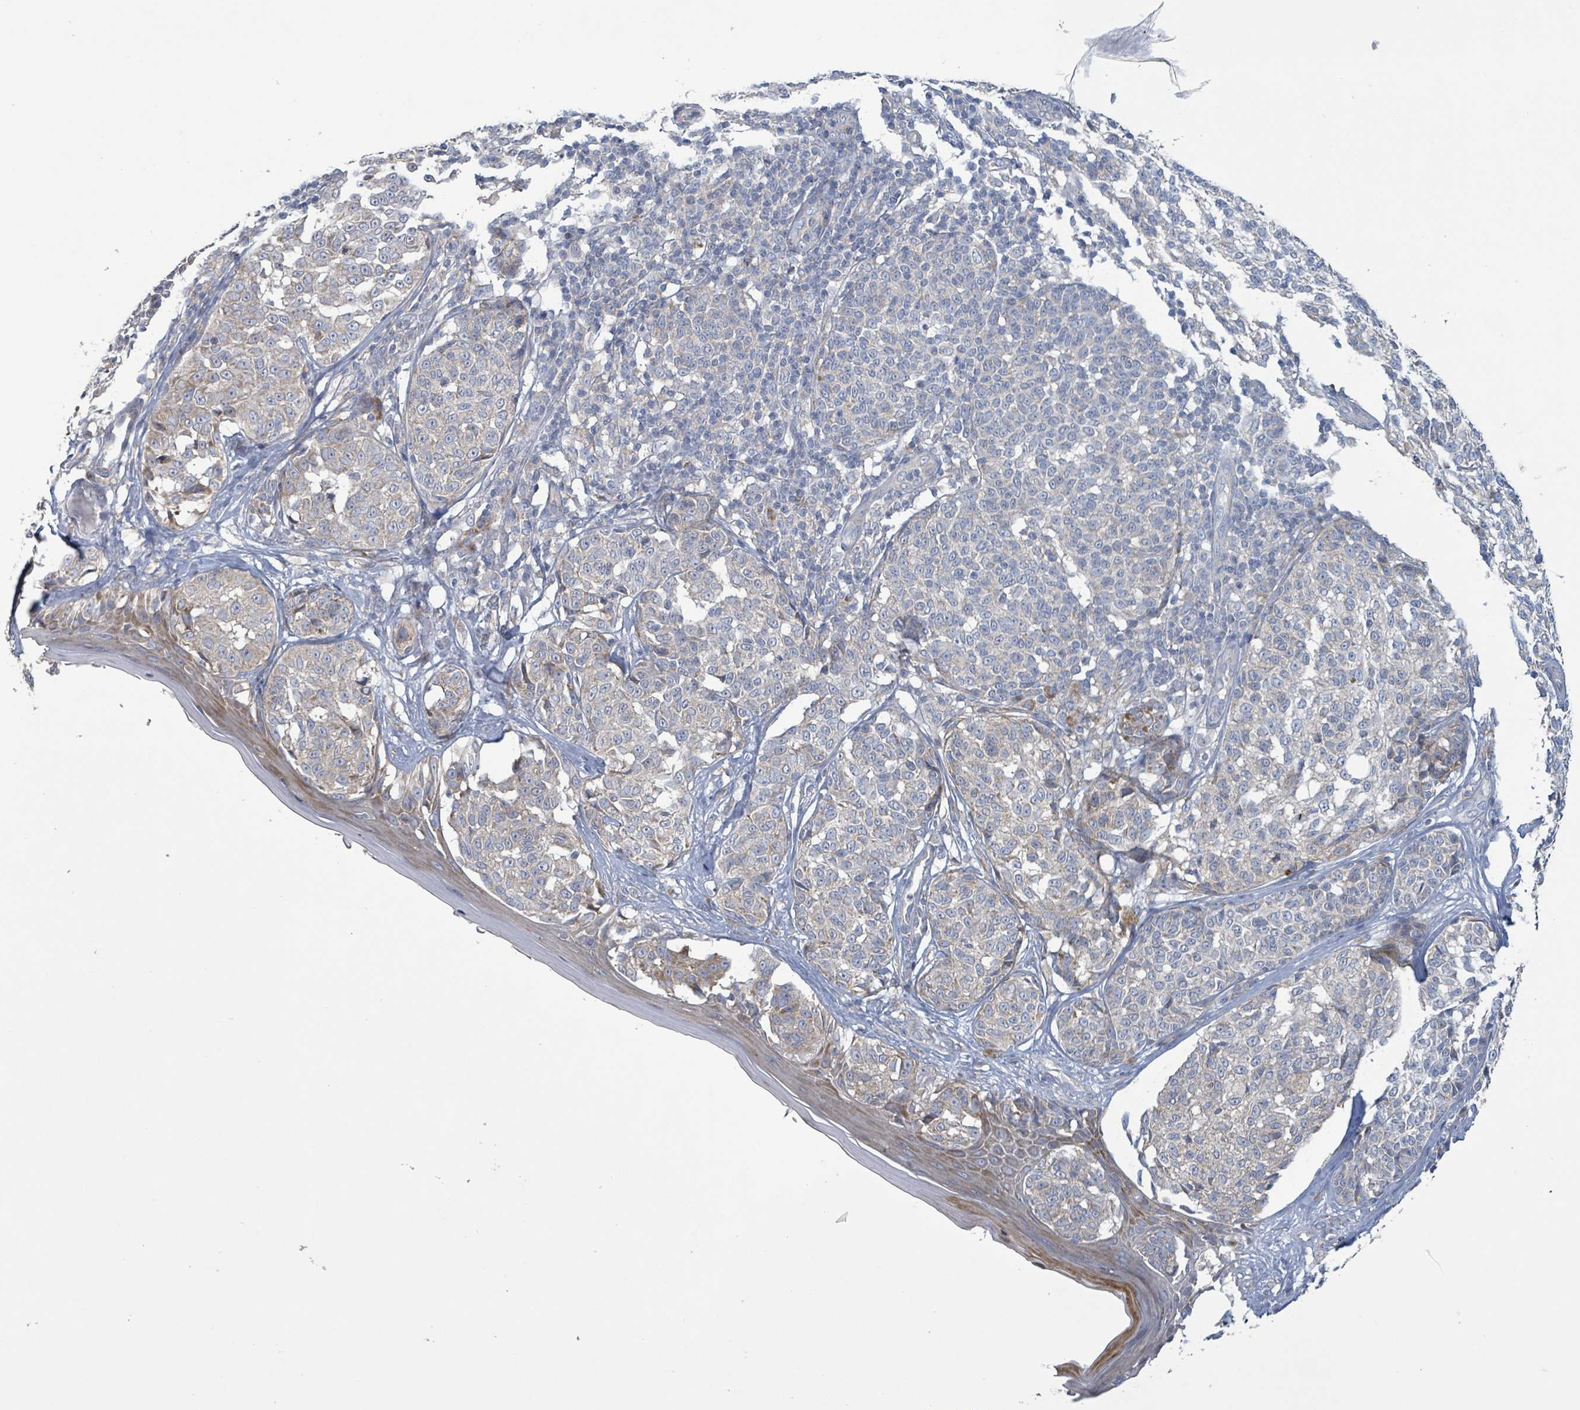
{"staining": {"intensity": "weak", "quantity": "<25%", "location": "cytoplasmic/membranous"}, "tissue": "melanoma", "cell_type": "Tumor cells", "image_type": "cancer", "snomed": [{"axis": "morphology", "description": "Malignant melanoma, NOS"}, {"axis": "topography", "description": "Skin of upper extremity"}], "caption": "High magnification brightfield microscopy of malignant melanoma stained with DAB (3,3'-diaminobenzidine) (brown) and counterstained with hematoxylin (blue): tumor cells show no significant staining. The staining was performed using DAB (3,3'-diaminobenzidine) to visualize the protein expression in brown, while the nuclei were stained in blue with hematoxylin (Magnification: 20x).", "gene": "RPL32", "patient": {"sex": "male", "age": 40}}